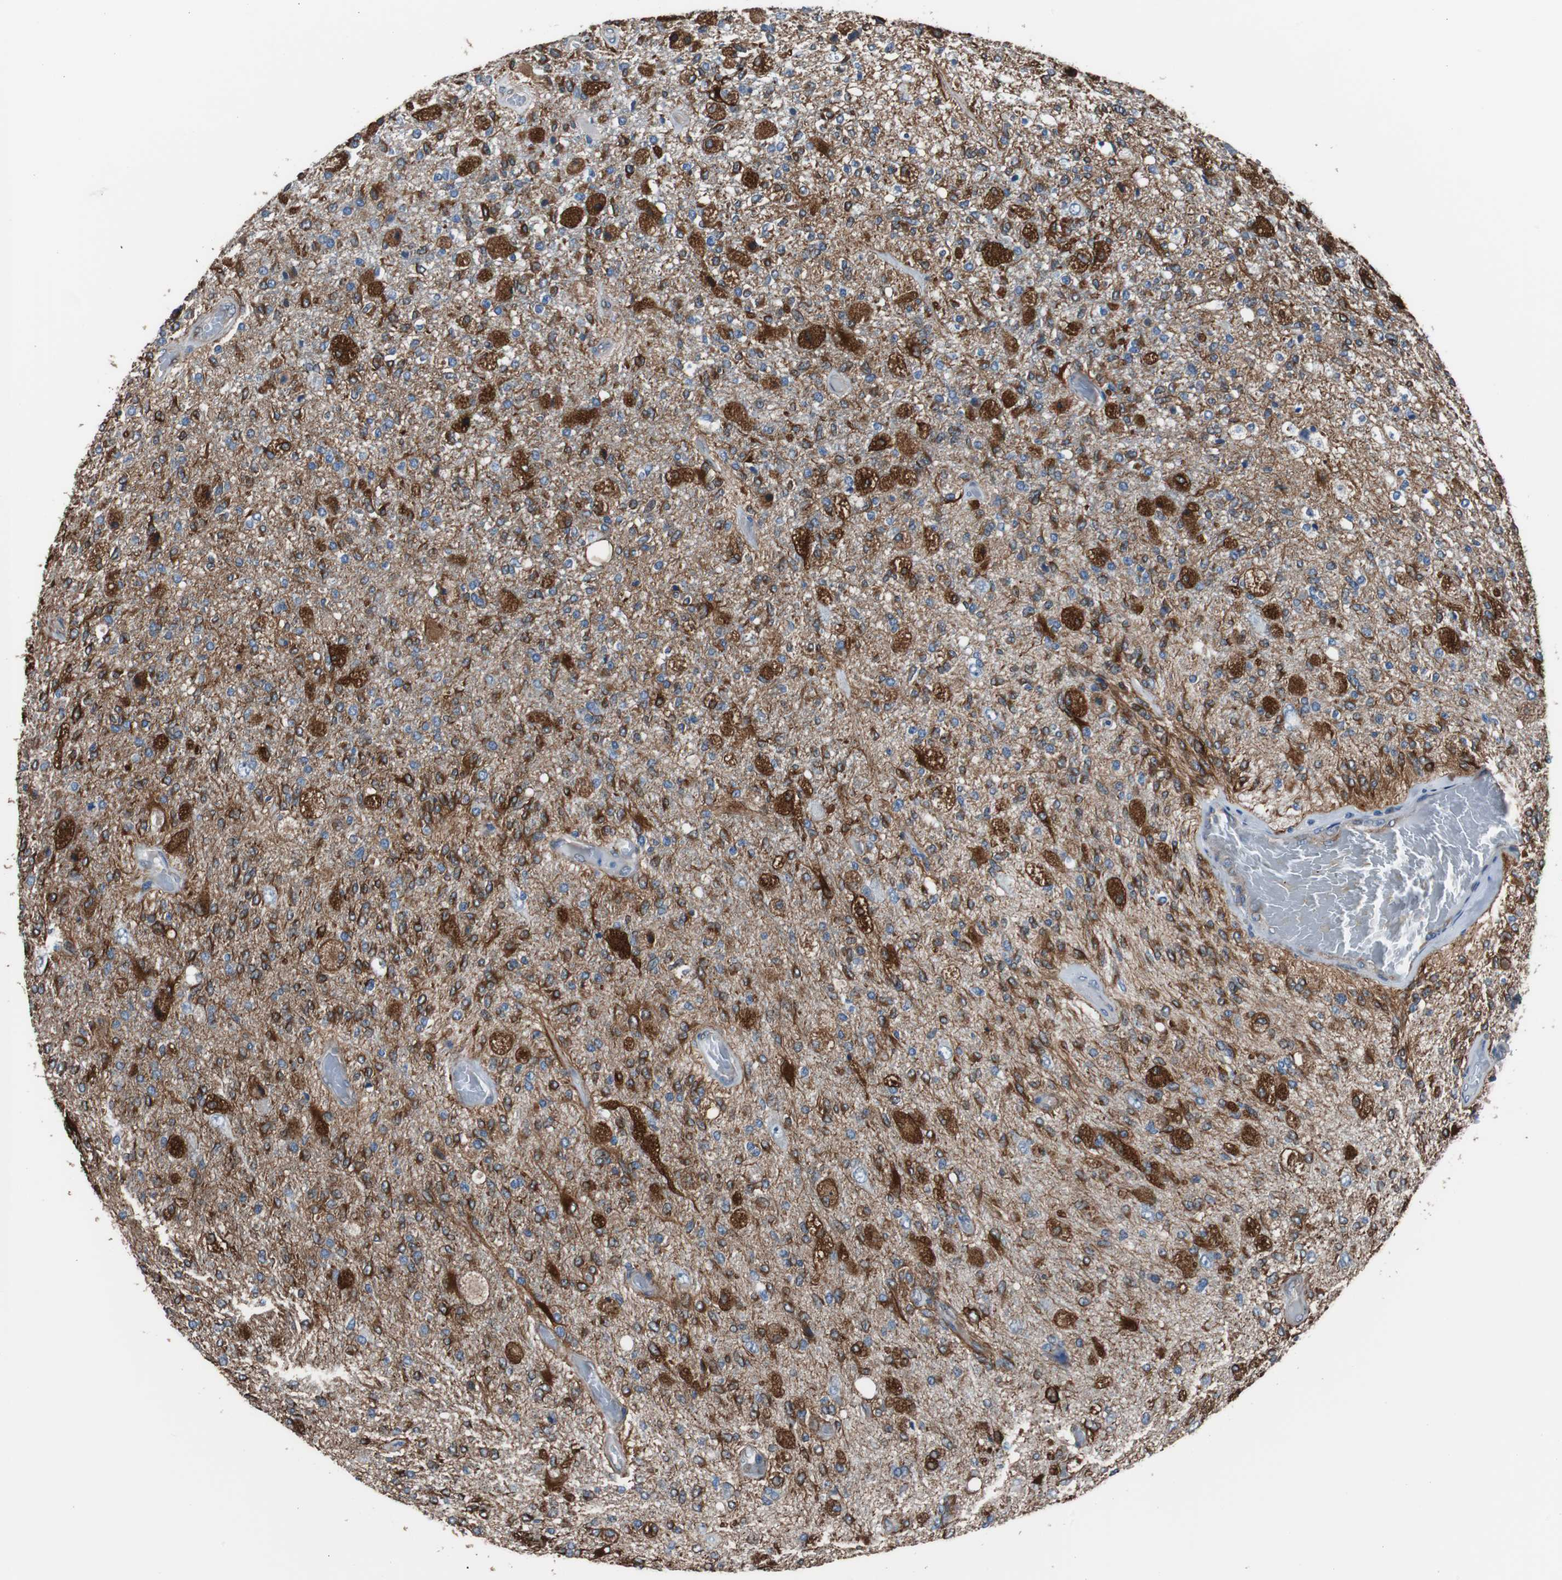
{"staining": {"intensity": "strong", "quantity": "25%-75%", "location": "cytoplasmic/membranous"}, "tissue": "glioma", "cell_type": "Tumor cells", "image_type": "cancer", "snomed": [{"axis": "morphology", "description": "Normal tissue, NOS"}, {"axis": "morphology", "description": "Glioma, malignant, High grade"}, {"axis": "topography", "description": "Cerebral cortex"}], "caption": "Strong cytoplasmic/membranous expression is seen in about 25%-75% of tumor cells in high-grade glioma (malignant).", "gene": "PBXIP1", "patient": {"sex": "male", "age": 77}}